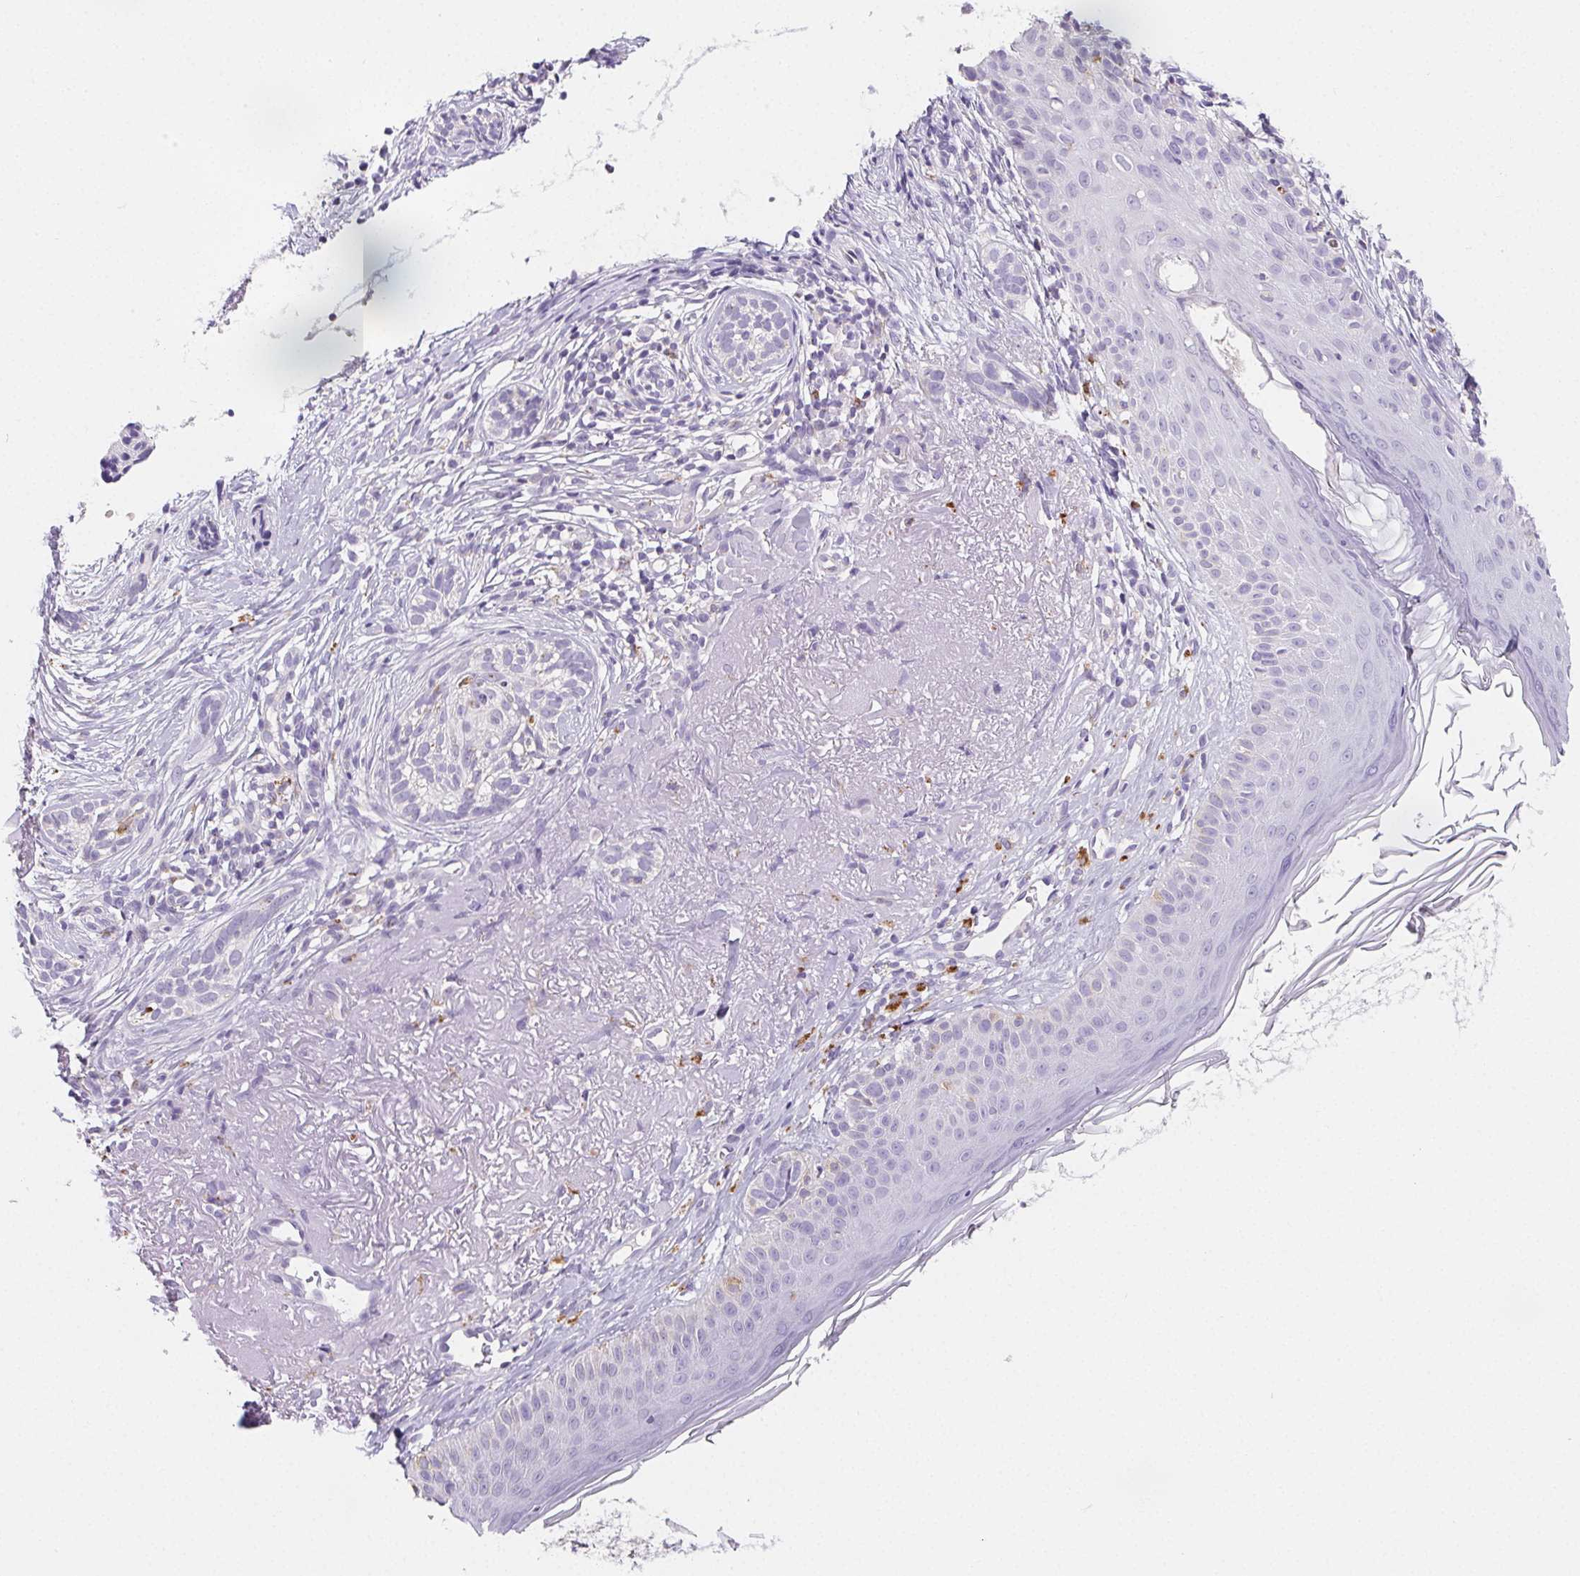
{"staining": {"intensity": "negative", "quantity": "none", "location": "none"}, "tissue": "skin cancer", "cell_type": "Tumor cells", "image_type": "cancer", "snomed": [{"axis": "morphology", "description": "Basal cell carcinoma"}, {"axis": "morphology", "description": "BCC, high aggressive"}, {"axis": "topography", "description": "Skin"}], "caption": "Human basal cell carcinoma (skin) stained for a protein using immunohistochemistry (IHC) demonstrates no expression in tumor cells.", "gene": "LIPA", "patient": {"sex": "female", "age": 86}}